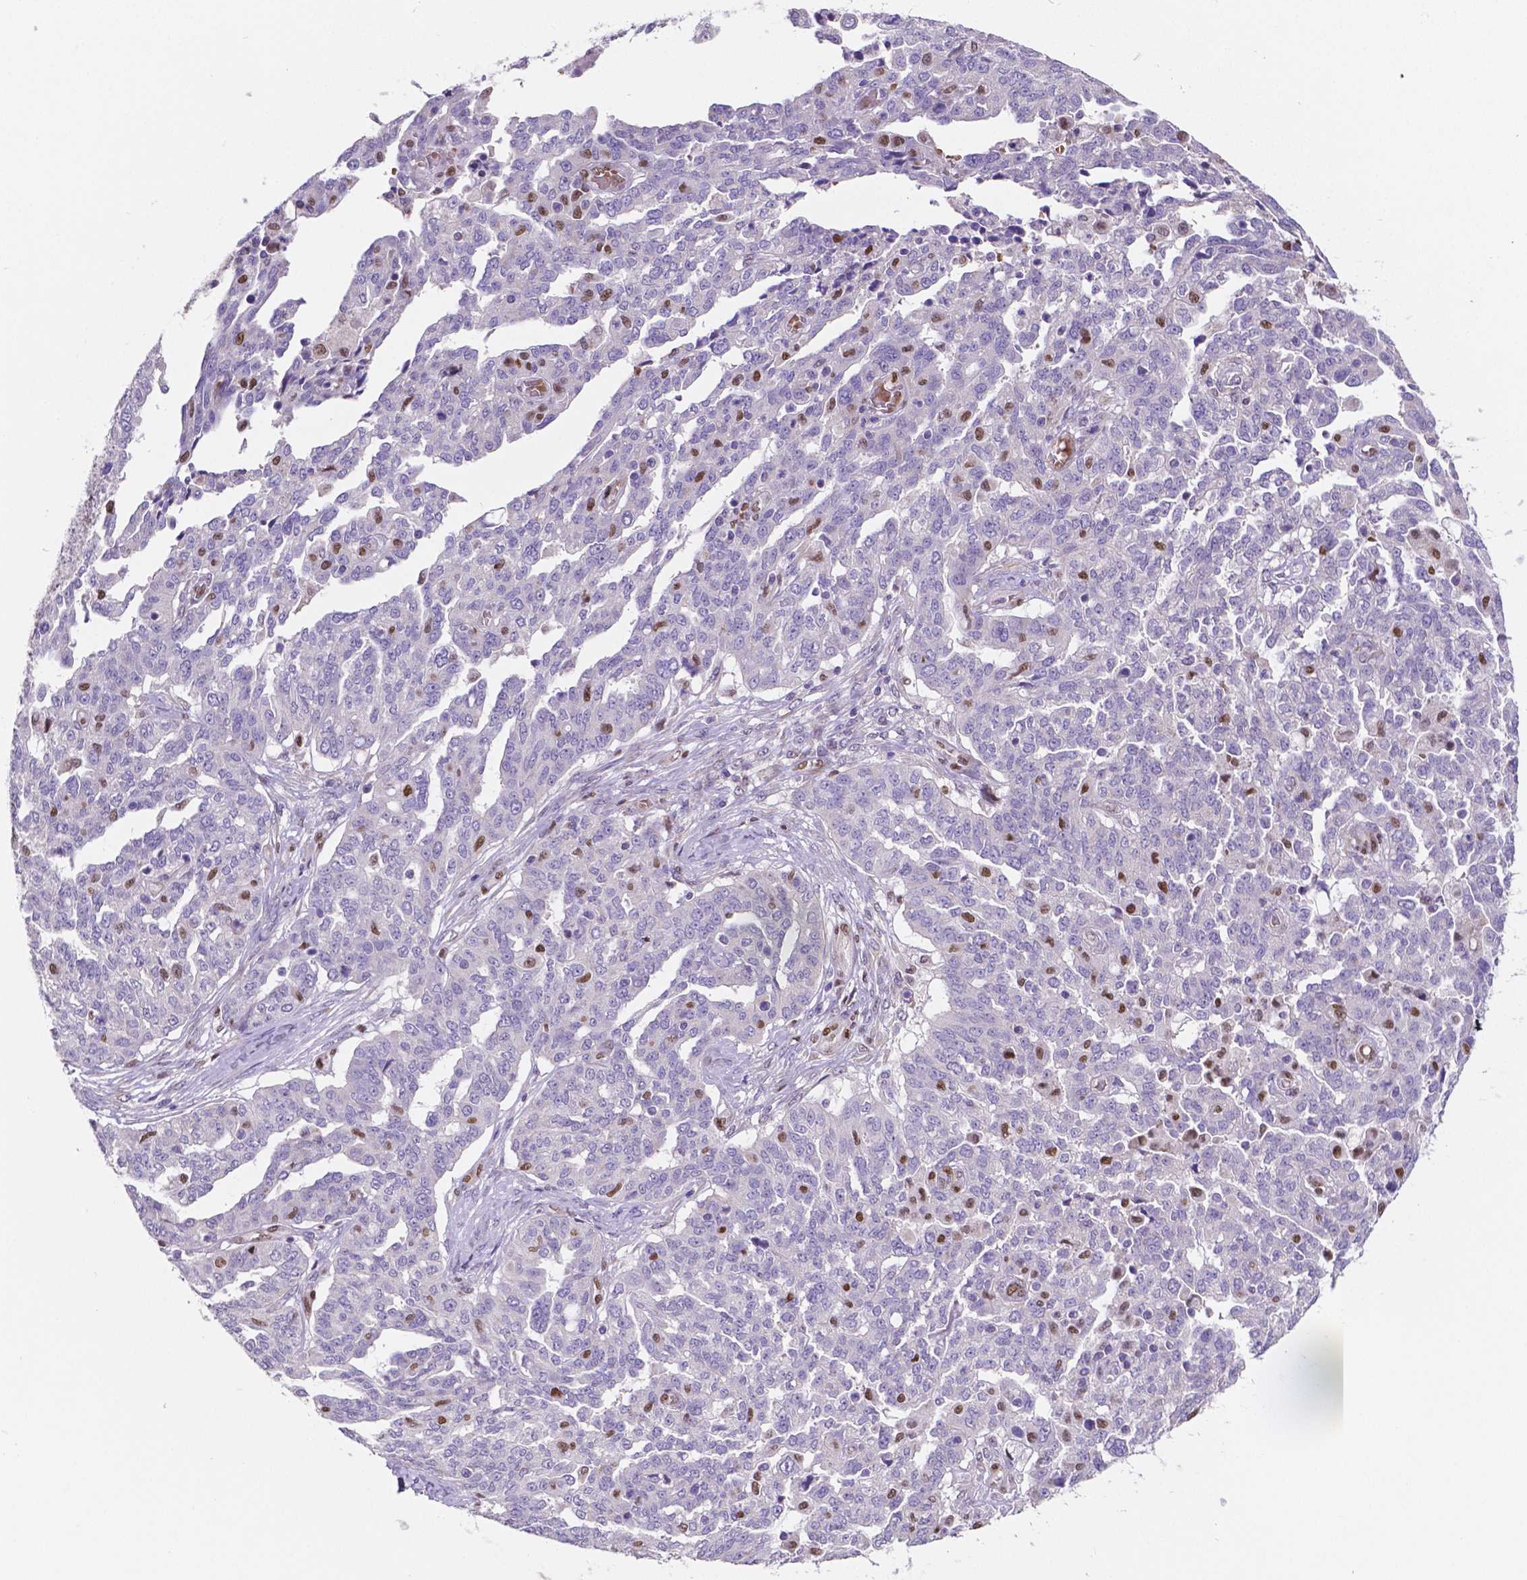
{"staining": {"intensity": "negative", "quantity": "none", "location": "none"}, "tissue": "ovarian cancer", "cell_type": "Tumor cells", "image_type": "cancer", "snomed": [{"axis": "morphology", "description": "Cystadenocarcinoma, serous, NOS"}, {"axis": "topography", "description": "Ovary"}], "caption": "Serous cystadenocarcinoma (ovarian) was stained to show a protein in brown. There is no significant positivity in tumor cells.", "gene": "MEF2C", "patient": {"sex": "female", "age": 67}}